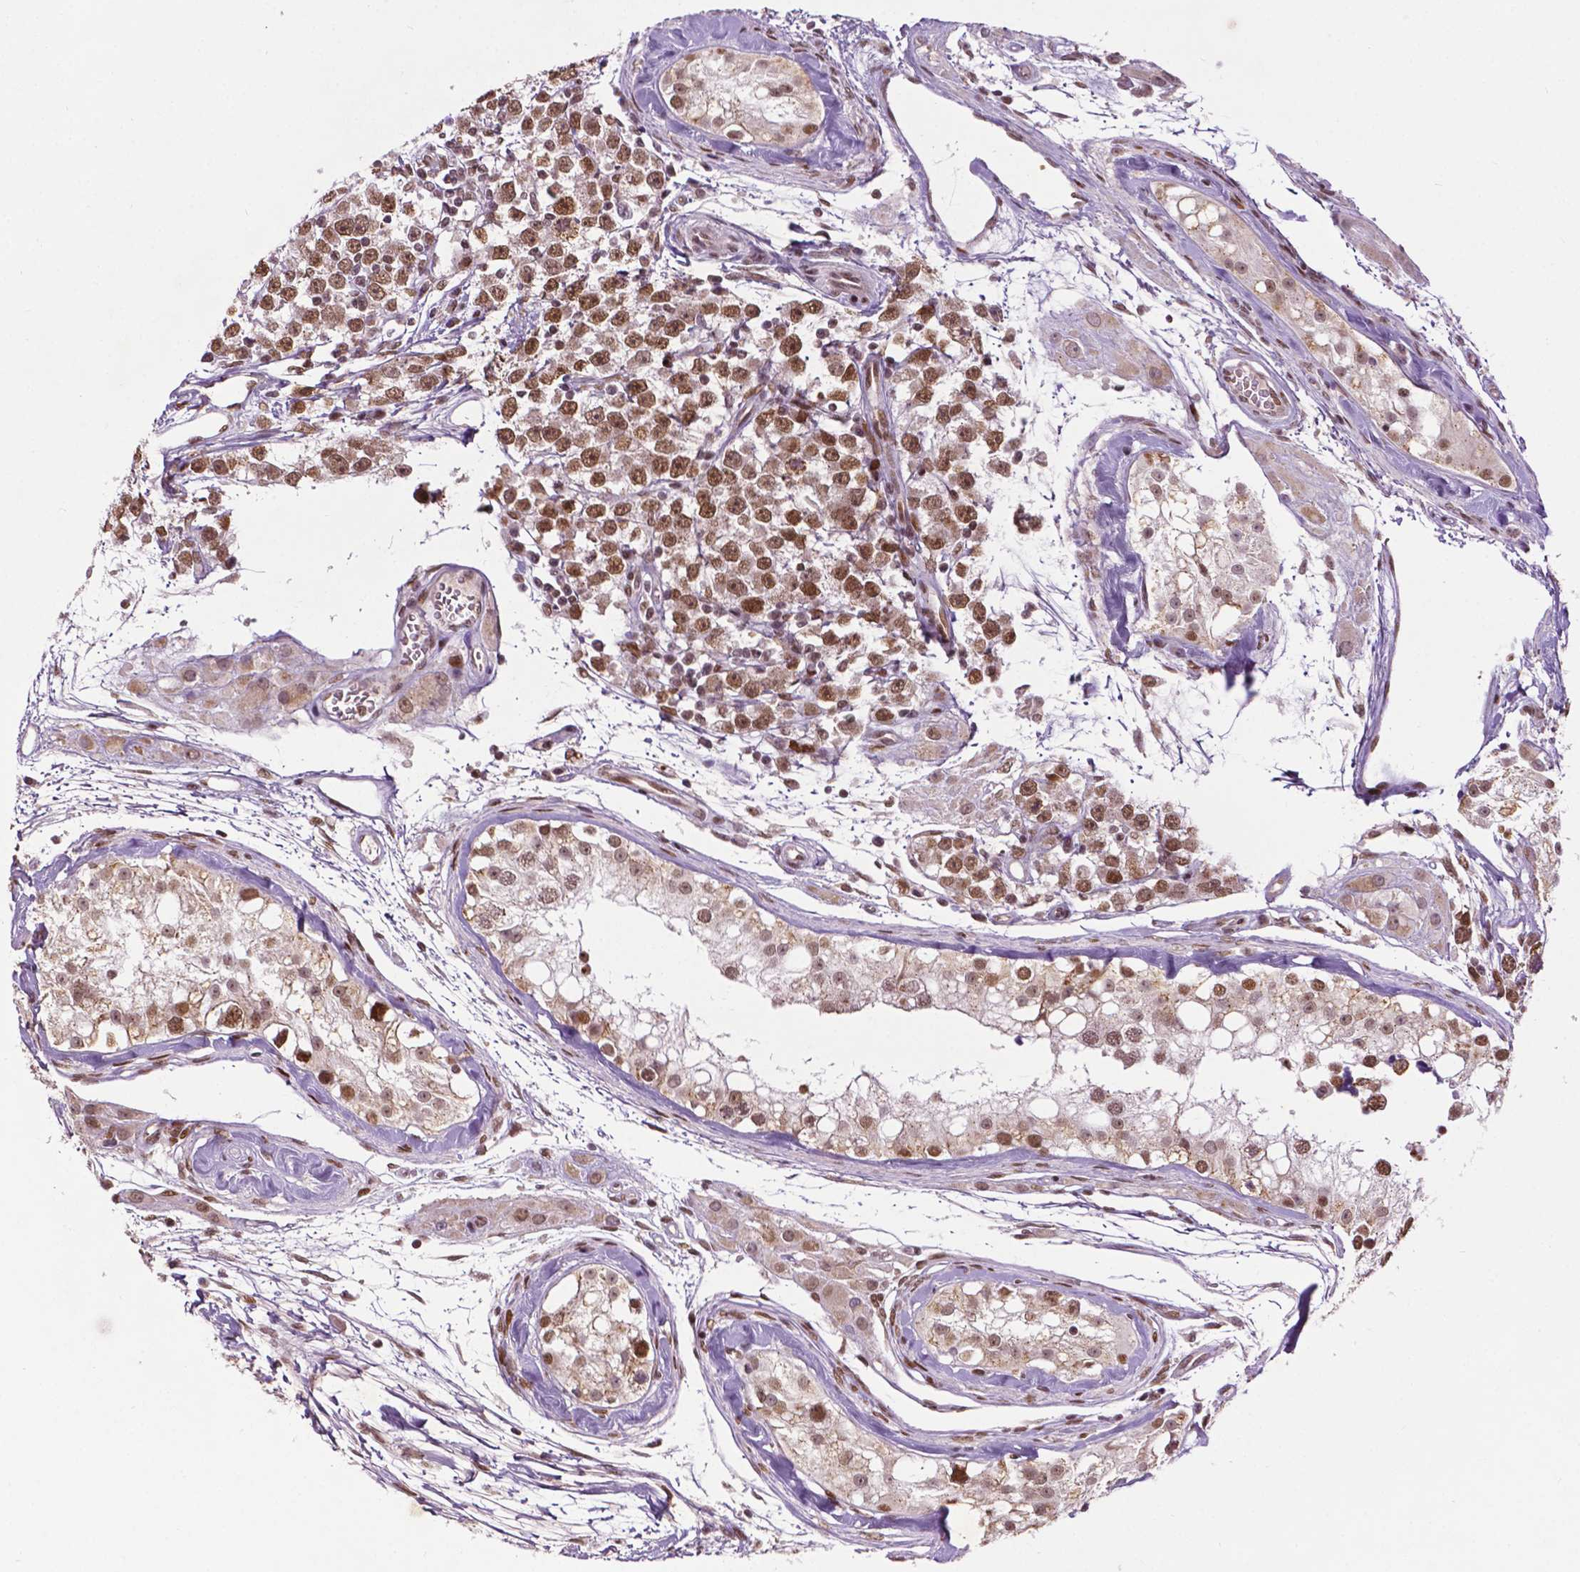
{"staining": {"intensity": "moderate", "quantity": ">75%", "location": "cytoplasmic/membranous,nuclear"}, "tissue": "testis cancer", "cell_type": "Tumor cells", "image_type": "cancer", "snomed": [{"axis": "morphology", "description": "Seminoma, NOS"}, {"axis": "topography", "description": "Testis"}], "caption": "The immunohistochemical stain shows moderate cytoplasmic/membranous and nuclear positivity in tumor cells of testis seminoma tissue.", "gene": "ZNF41", "patient": {"sex": "male", "age": 34}}